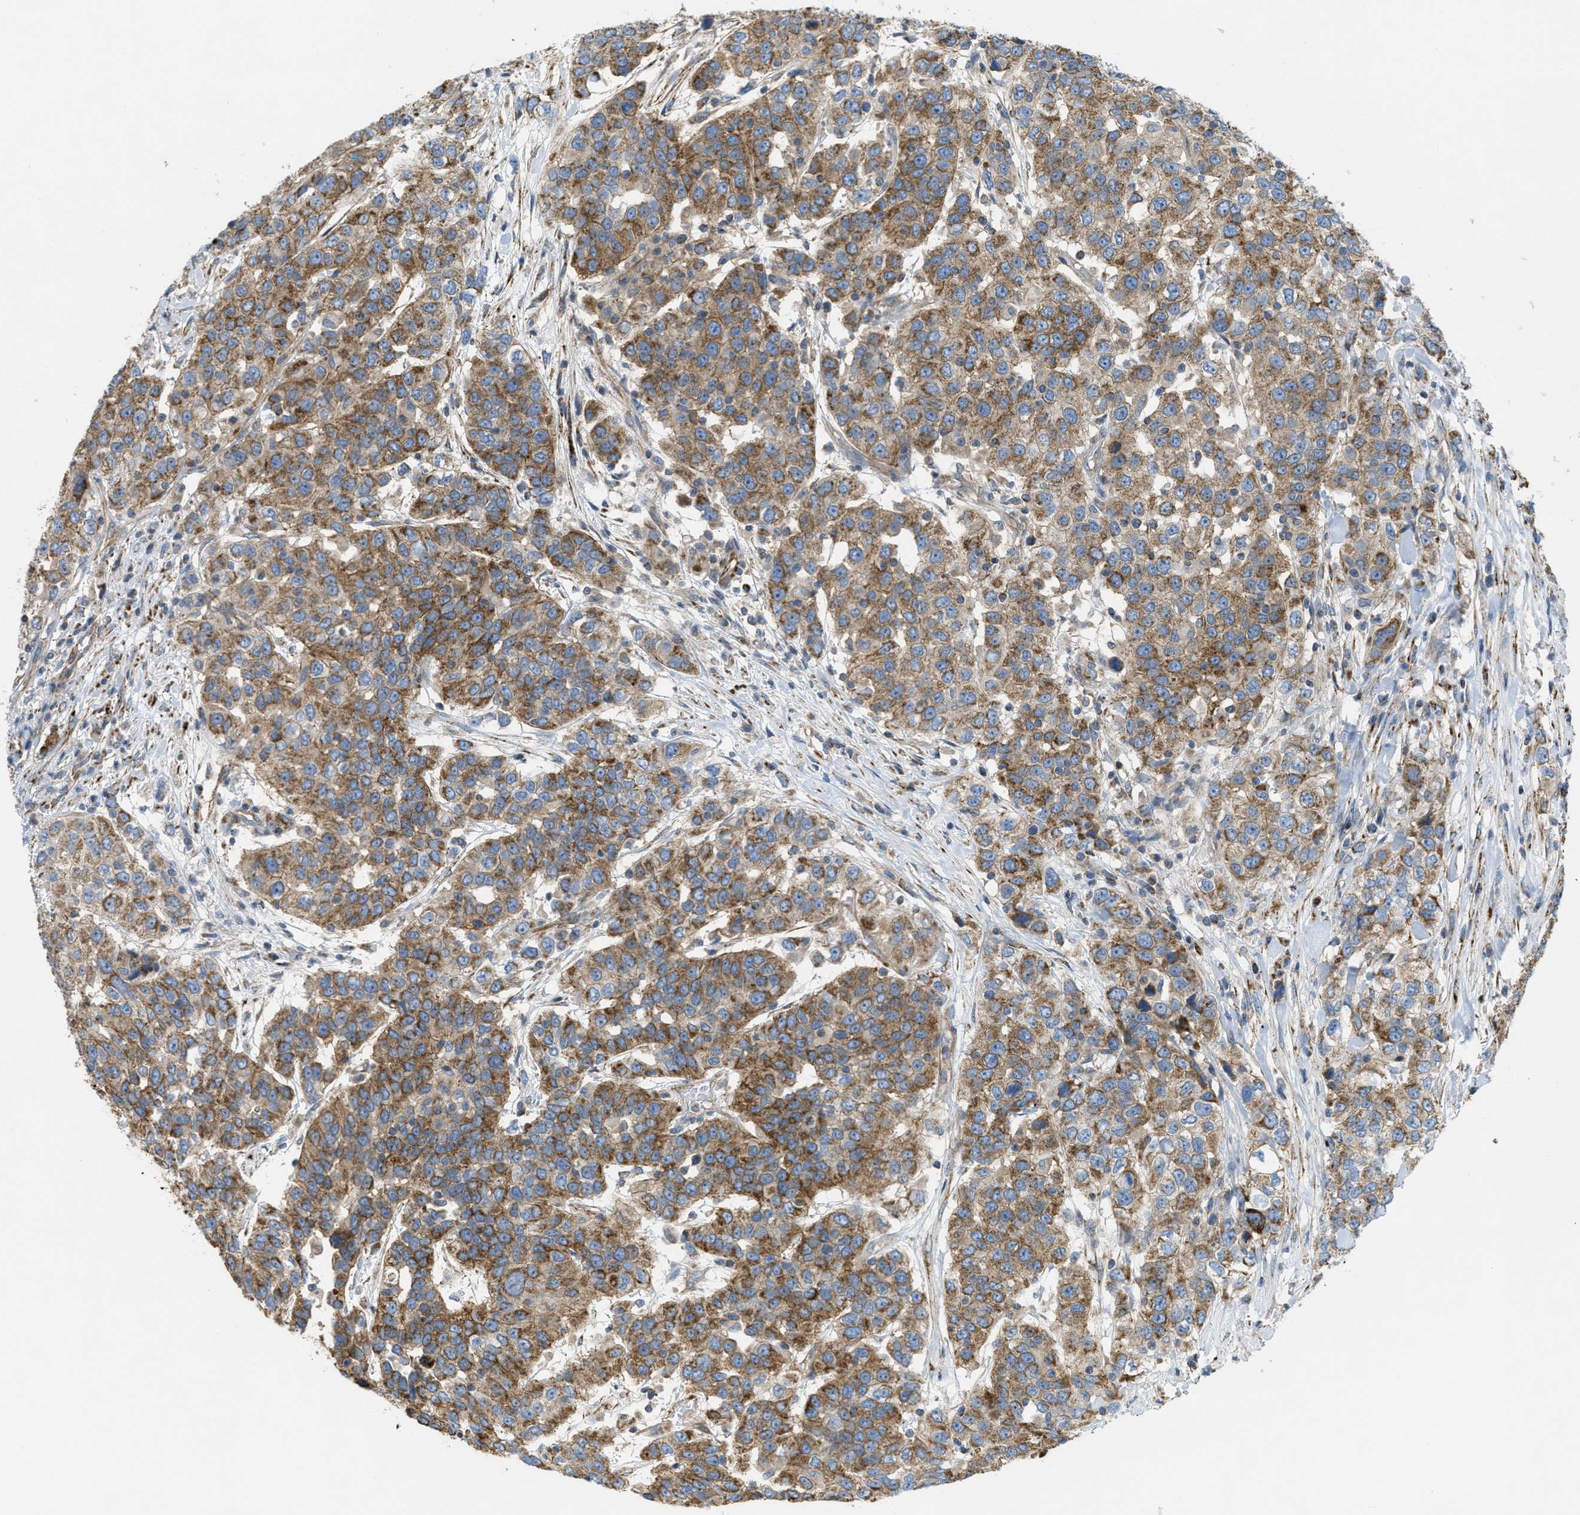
{"staining": {"intensity": "strong", "quantity": ">75%", "location": "cytoplasmic/membranous"}, "tissue": "urothelial cancer", "cell_type": "Tumor cells", "image_type": "cancer", "snomed": [{"axis": "morphology", "description": "Urothelial carcinoma, High grade"}, {"axis": "topography", "description": "Urinary bladder"}], "caption": "Approximately >75% of tumor cells in high-grade urothelial carcinoma reveal strong cytoplasmic/membranous protein expression as visualized by brown immunohistochemical staining.", "gene": "BTN3A1", "patient": {"sex": "female", "age": 80}}